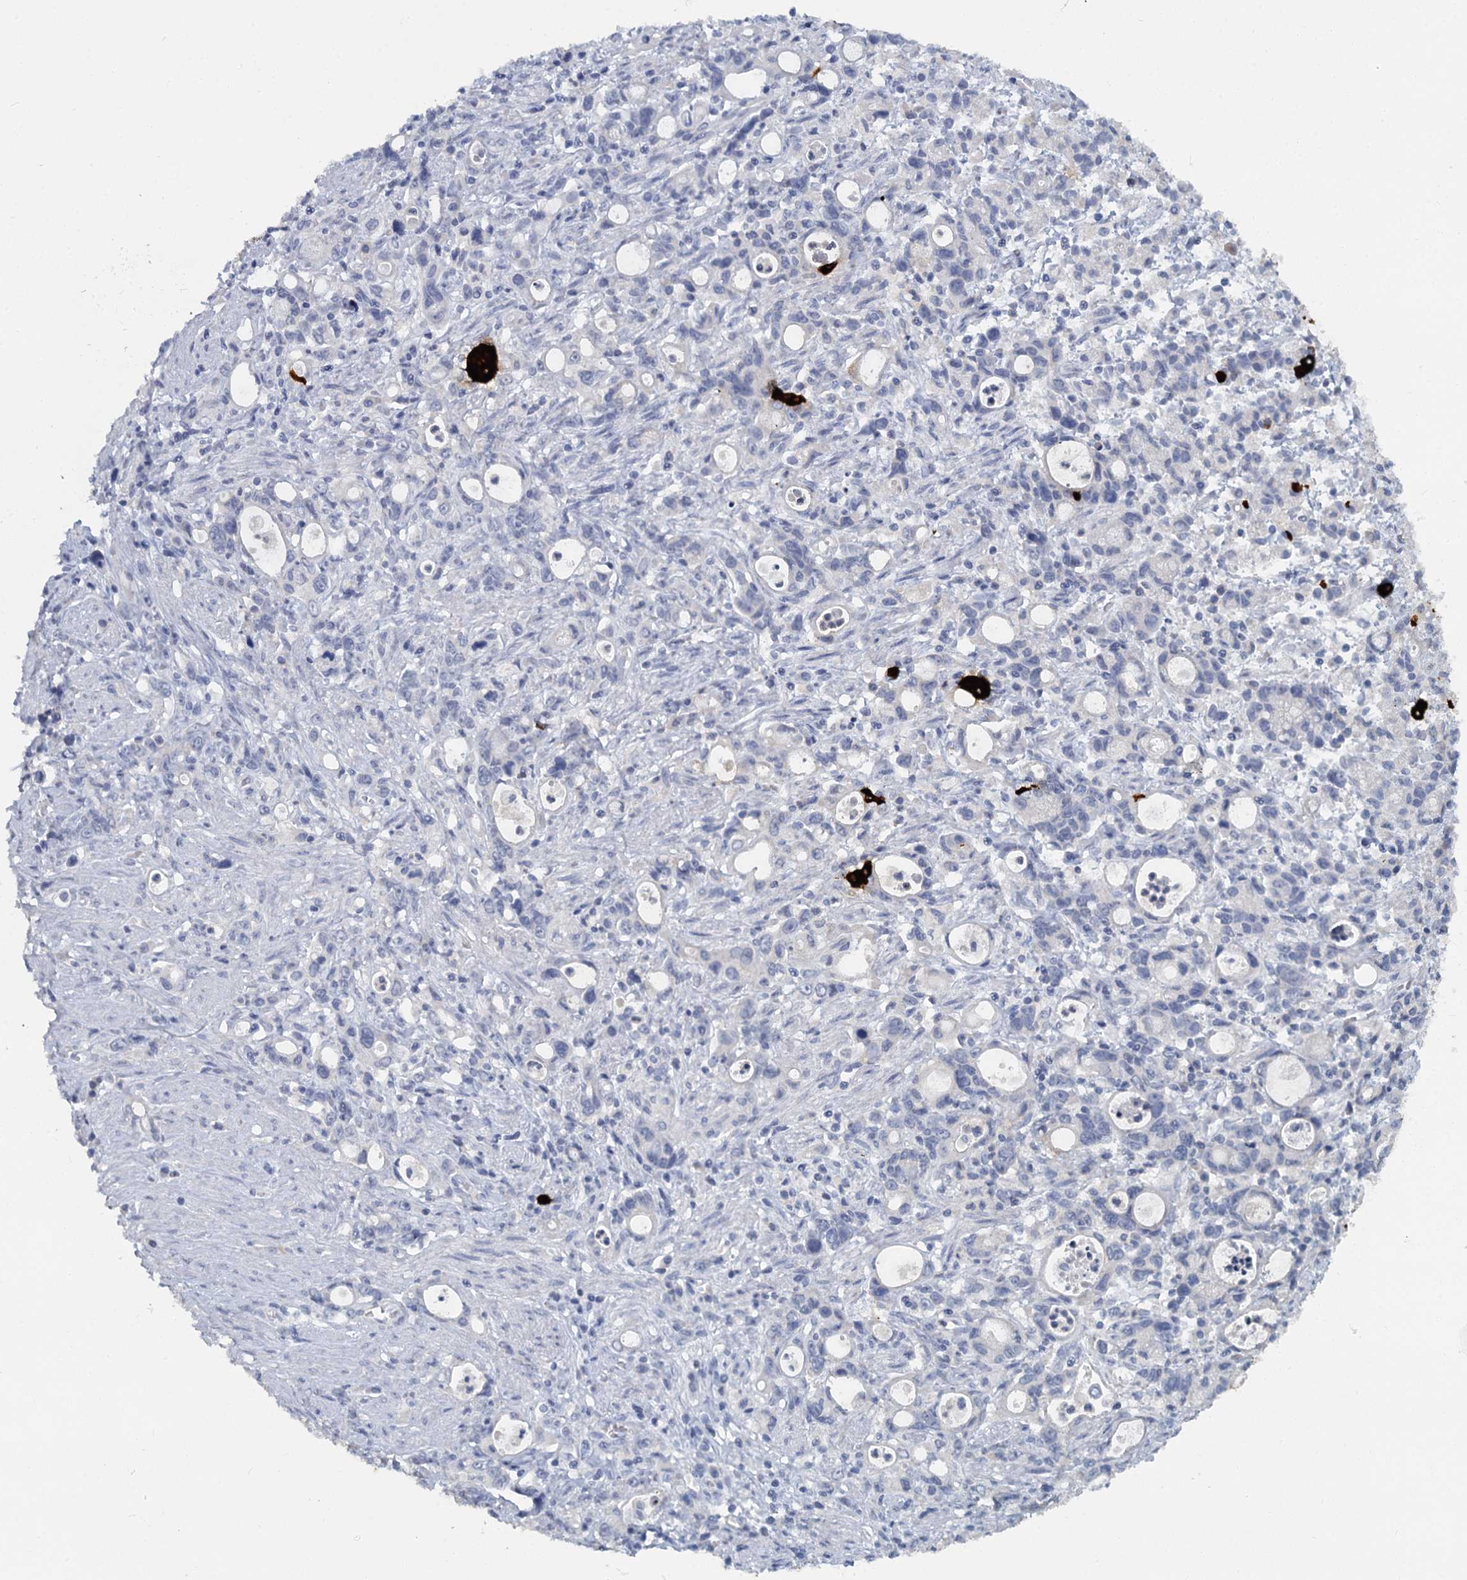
{"staining": {"intensity": "negative", "quantity": "none", "location": "none"}, "tissue": "stomach cancer", "cell_type": "Tumor cells", "image_type": "cancer", "snomed": [{"axis": "morphology", "description": "Adenocarcinoma, NOS"}, {"axis": "topography", "description": "Stomach, lower"}], "caption": "Immunohistochemistry image of neoplastic tissue: human stomach cancer (adenocarcinoma) stained with DAB exhibits no significant protein positivity in tumor cells. (Stains: DAB immunohistochemistry (IHC) with hematoxylin counter stain, Microscopy: brightfield microscopy at high magnification).", "gene": "CHGA", "patient": {"sex": "female", "age": 43}}